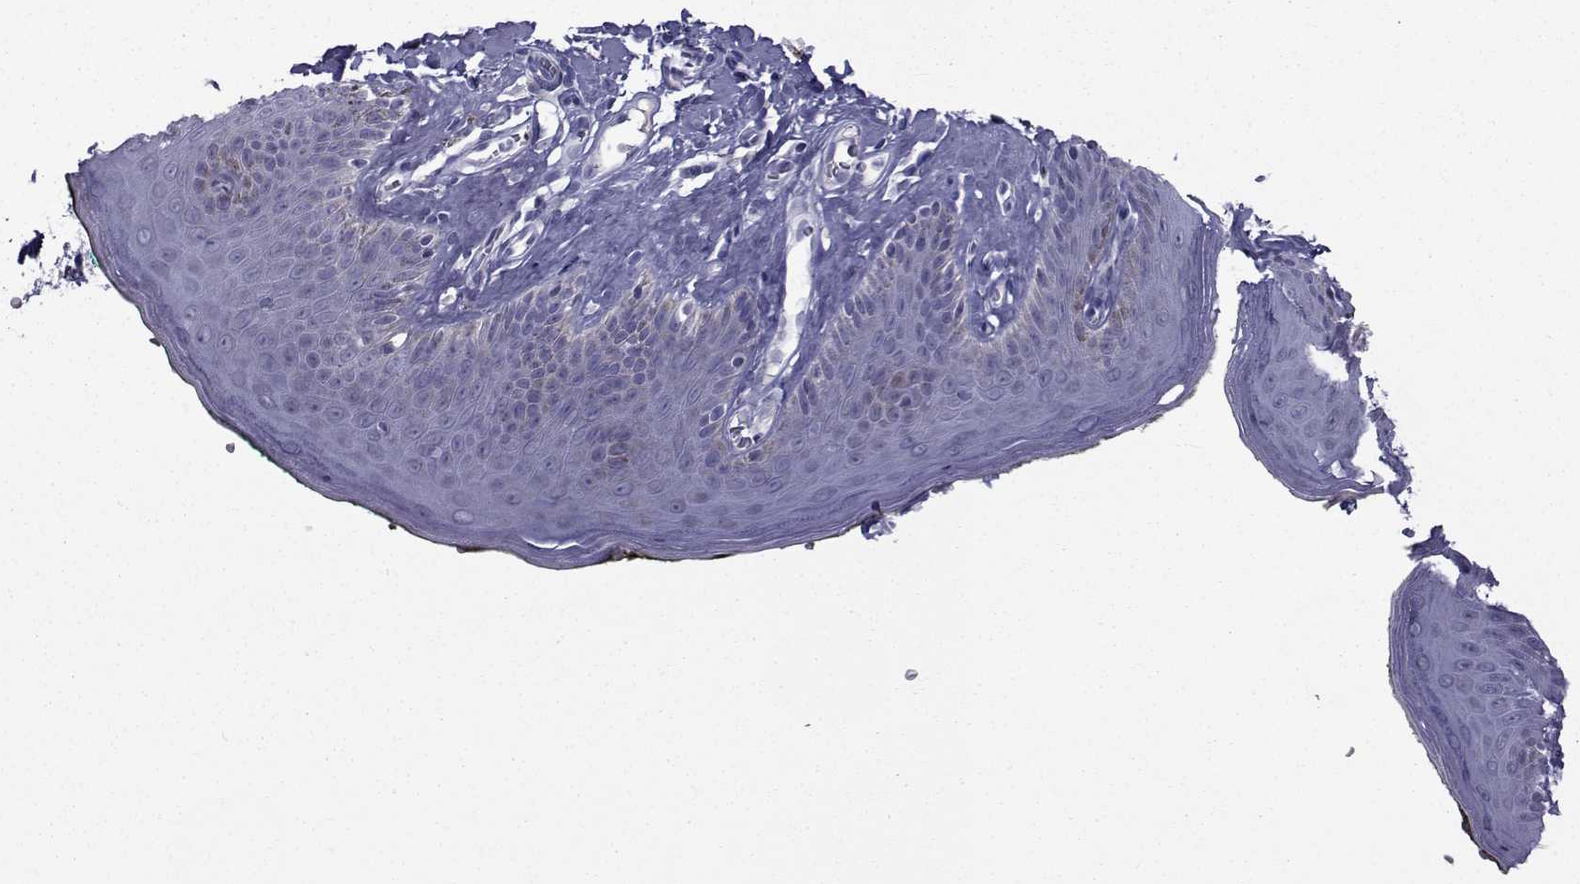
{"staining": {"intensity": "negative", "quantity": "none", "location": "none"}, "tissue": "skin", "cell_type": "Epidermal cells", "image_type": "normal", "snomed": [{"axis": "morphology", "description": "Normal tissue, NOS"}, {"axis": "topography", "description": "Vulva"}, {"axis": "topography", "description": "Peripheral nerve tissue"}], "caption": "Immunohistochemistry (IHC) micrograph of benign skin stained for a protein (brown), which shows no expression in epidermal cells. (DAB (3,3'-diaminobenzidine) immunohistochemistry (IHC), high magnification).", "gene": "FDXR", "patient": {"sex": "female", "age": 66}}